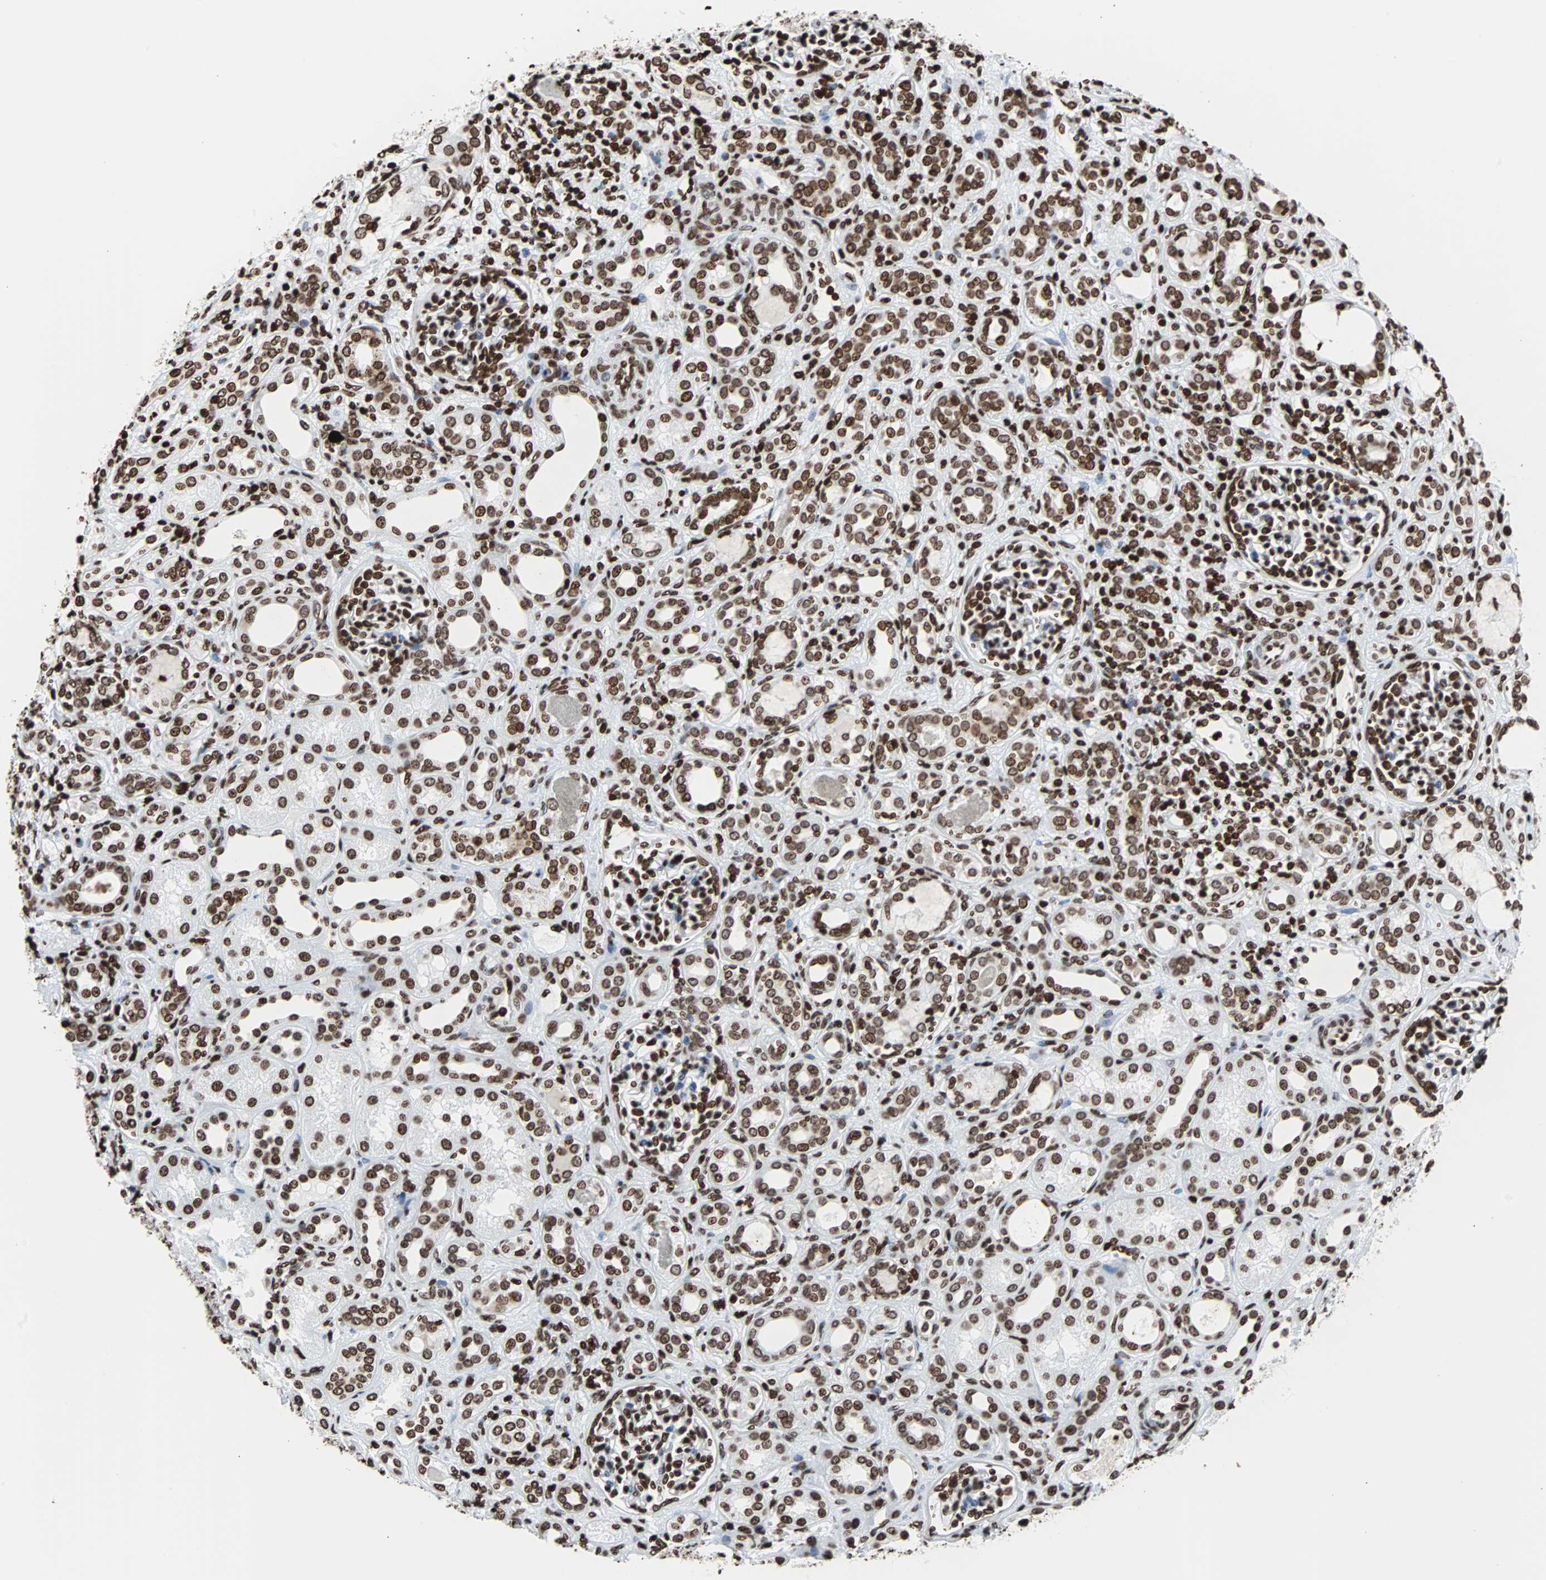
{"staining": {"intensity": "strong", "quantity": "25%-75%", "location": "nuclear"}, "tissue": "kidney", "cell_type": "Cells in glomeruli", "image_type": "normal", "snomed": [{"axis": "morphology", "description": "Normal tissue, NOS"}, {"axis": "topography", "description": "Kidney"}], "caption": "A brown stain shows strong nuclear expression of a protein in cells in glomeruli of unremarkable kidney. (Brightfield microscopy of DAB IHC at high magnification).", "gene": "H2BC18", "patient": {"sex": "male", "age": 7}}